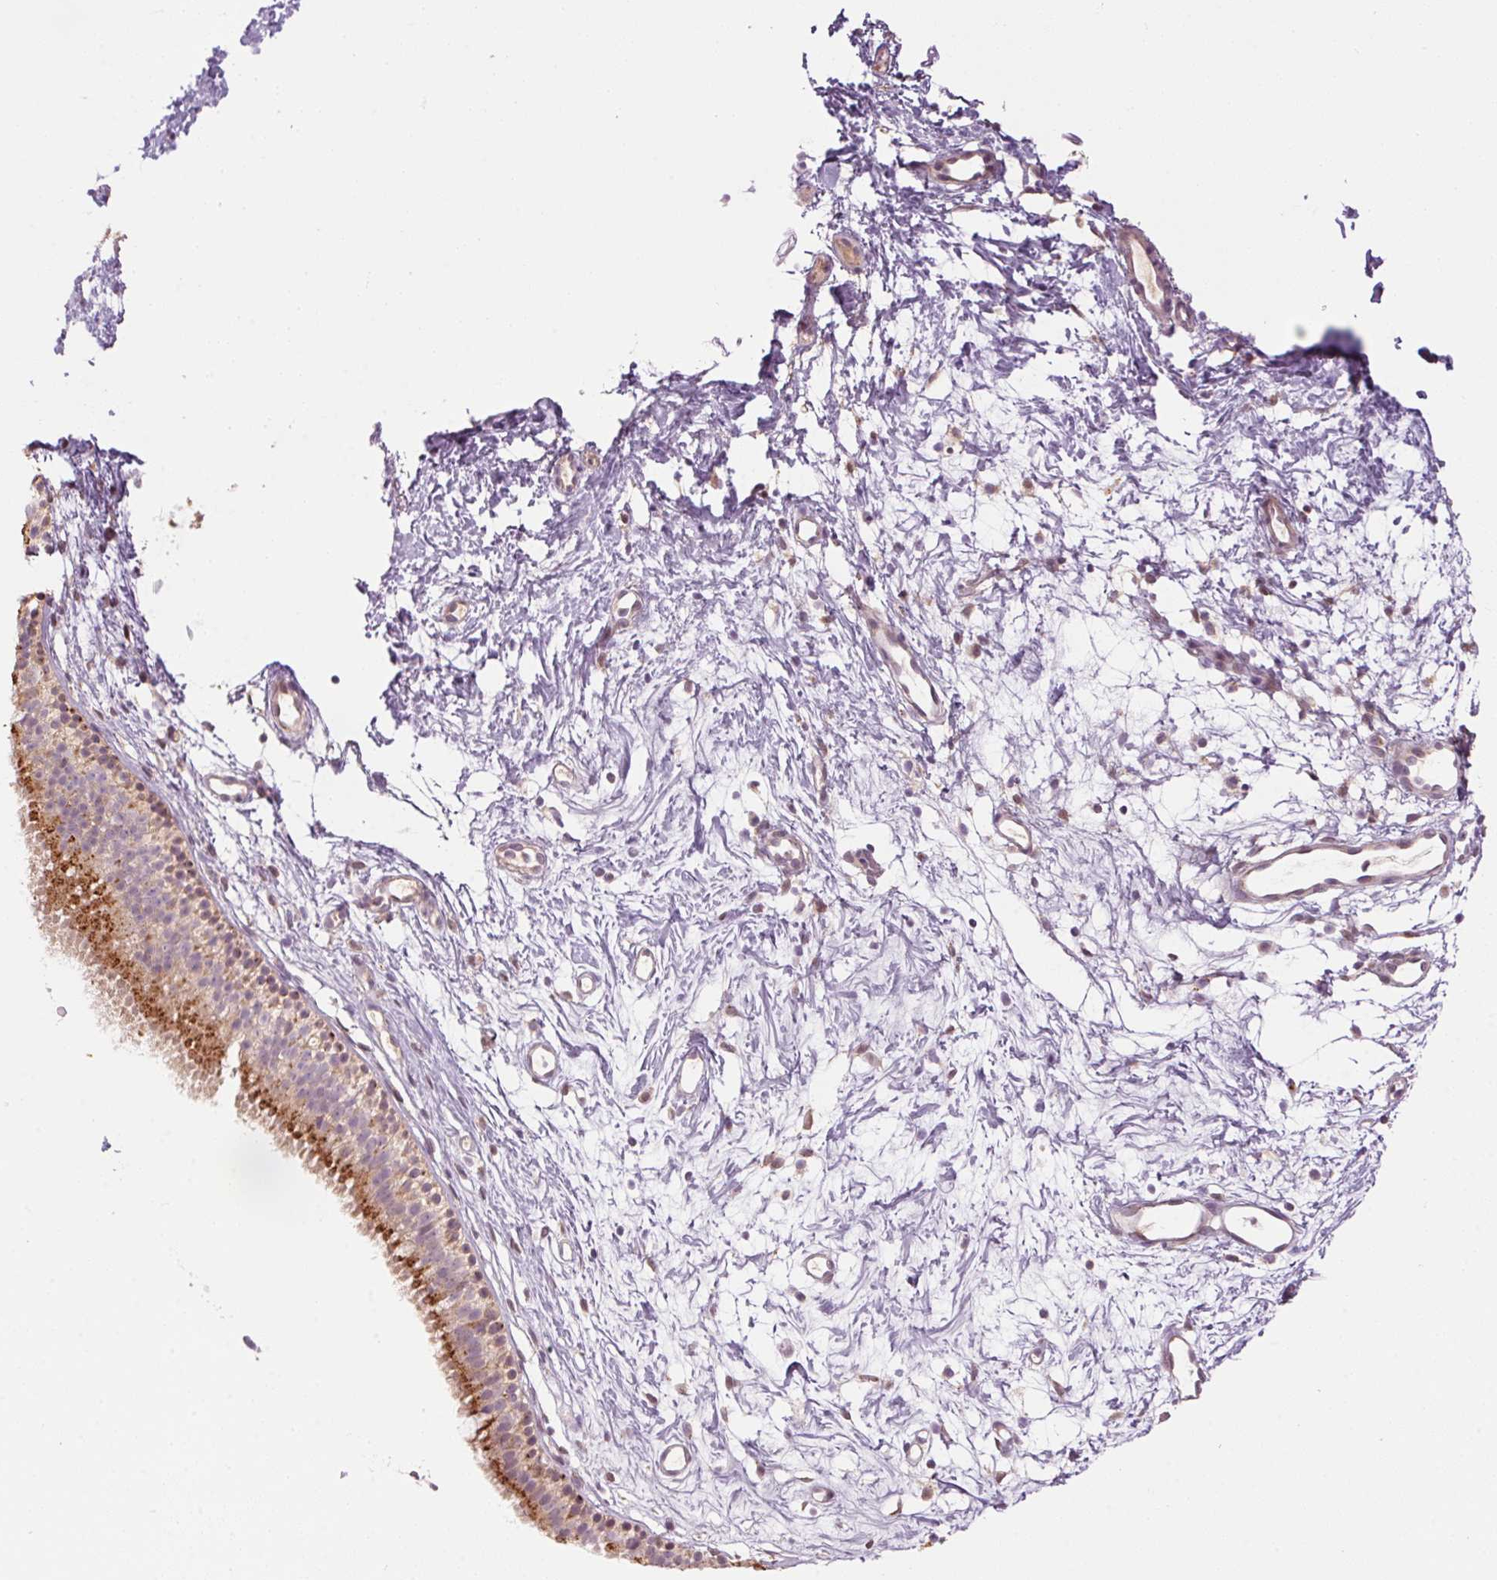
{"staining": {"intensity": "moderate", "quantity": ">75%", "location": "cytoplasmic/membranous"}, "tissue": "nasopharynx", "cell_type": "Respiratory epithelial cells", "image_type": "normal", "snomed": [{"axis": "morphology", "description": "Normal tissue, NOS"}, {"axis": "topography", "description": "Nasopharynx"}], "caption": "Moderate cytoplasmic/membranous positivity for a protein is identified in about >75% of respiratory epithelial cells of unremarkable nasopharynx using immunohistochemistry.", "gene": "ADH5", "patient": {"sex": "male", "age": 58}}